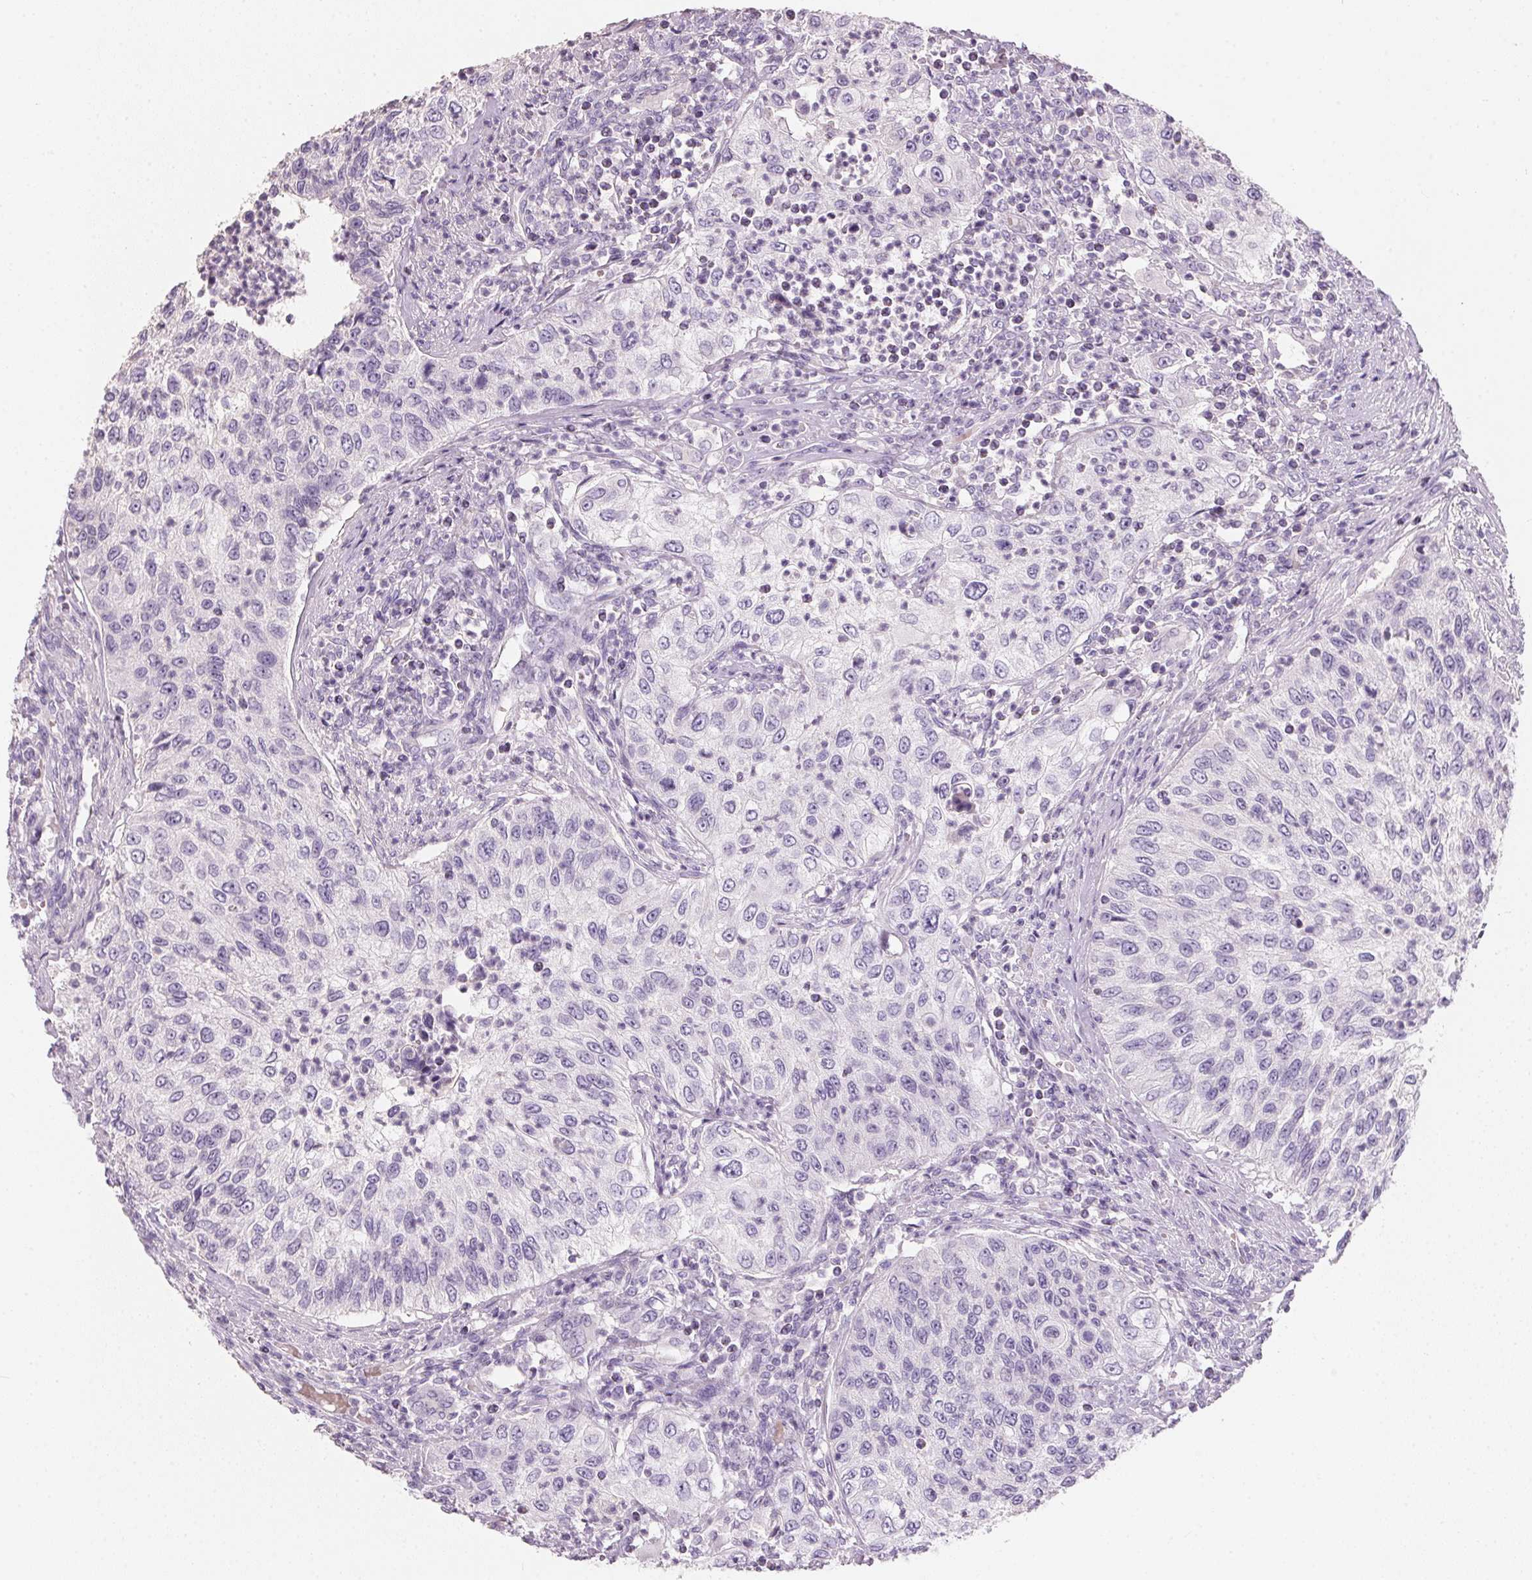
{"staining": {"intensity": "negative", "quantity": "none", "location": "none"}, "tissue": "urothelial cancer", "cell_type": "Tumor cells", "image_type": "cancer", "snomed": [{"axis": "morphology", "description": "Urothelial carcinoma, High grade"}, {"axis": "topography", "description": "Urinary bladder"}], "caption": "Tumor cells show no significant expression in urothelial cancer.", "gene": "HSD17B1", "patient": {"sex": "female", "age": 60}}